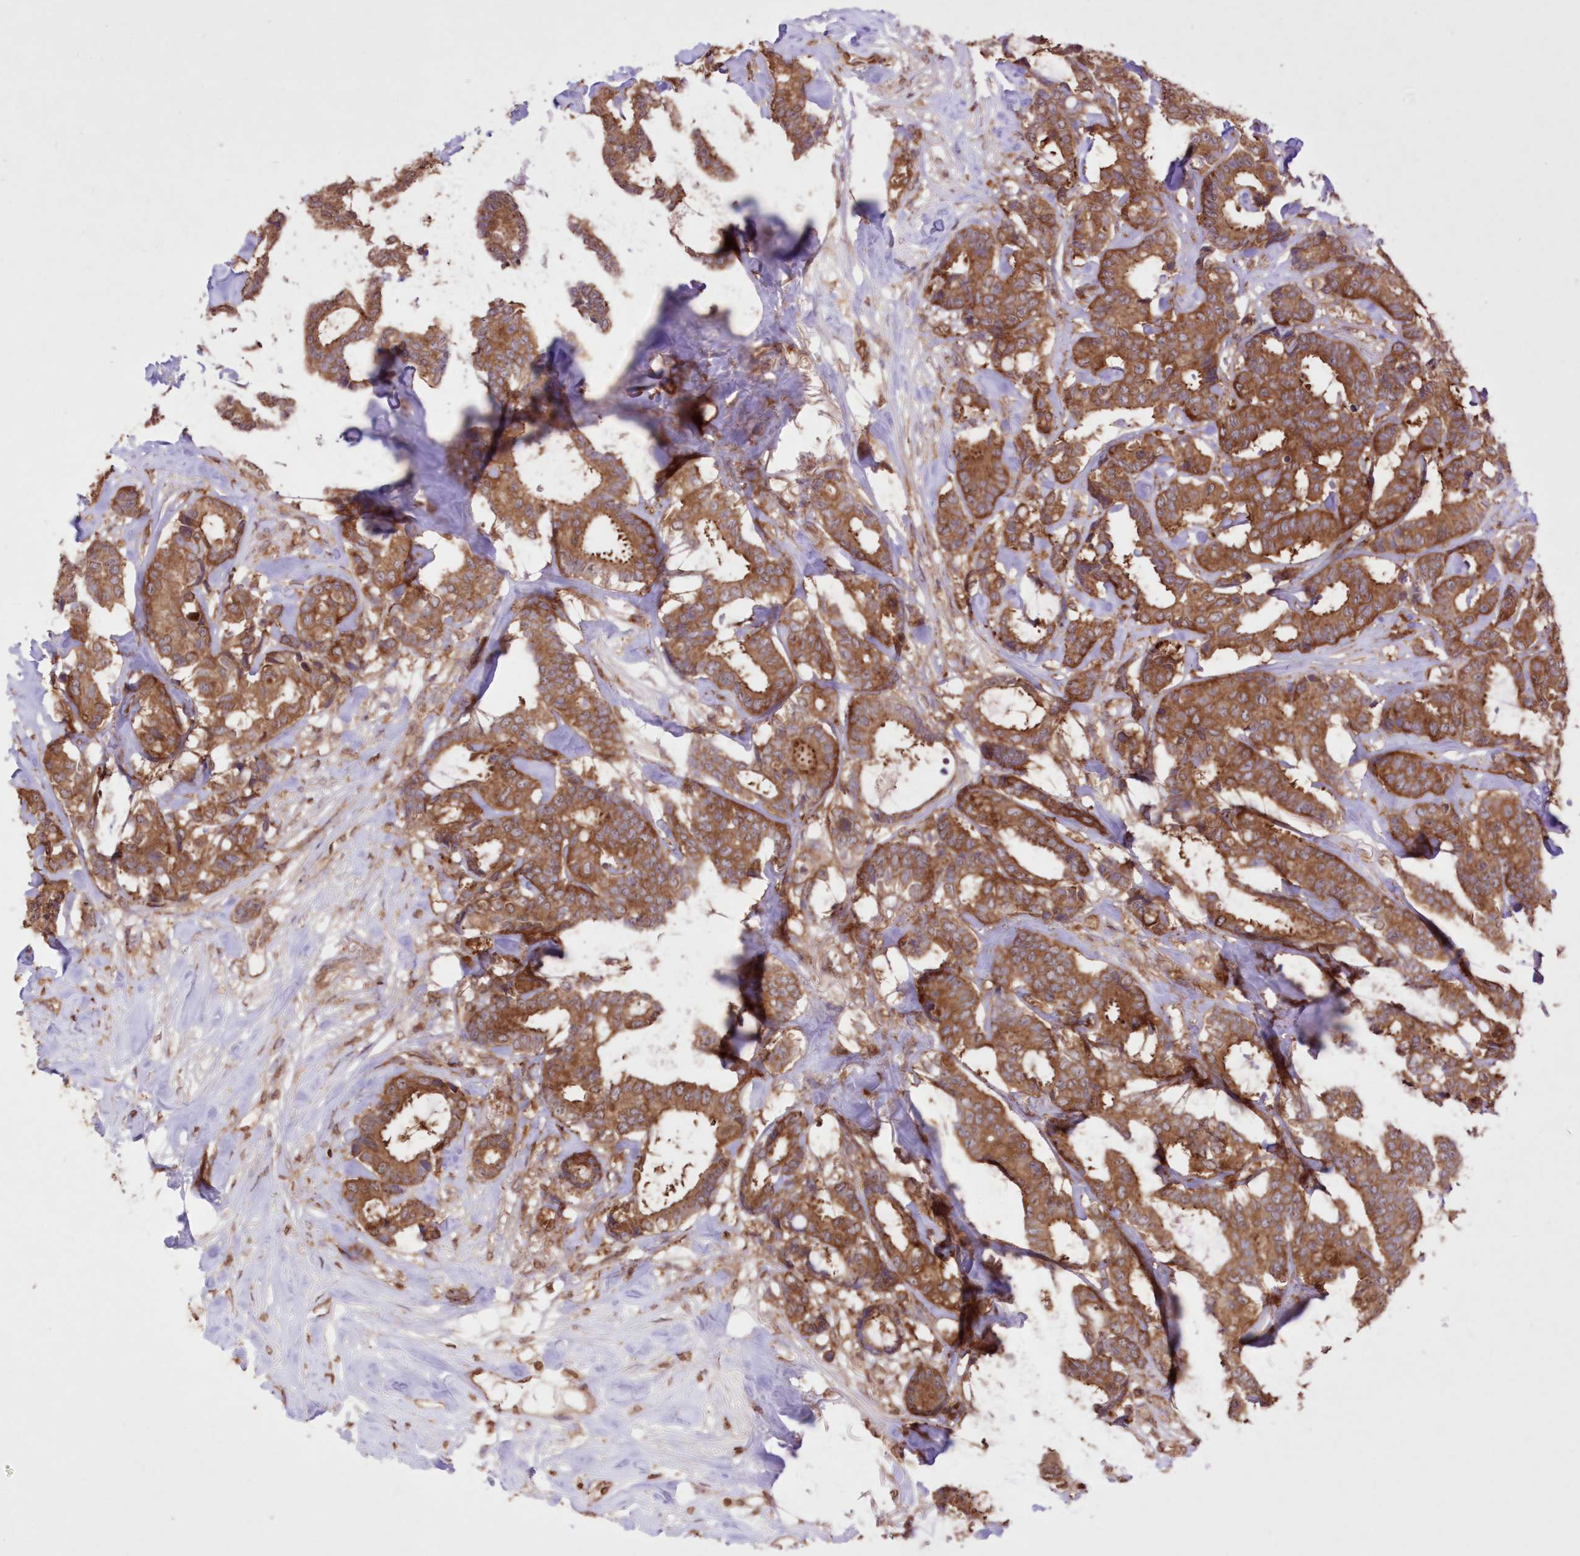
{"staining": {"intensity": "moderate", "quantity": ">75%", "location": "cytoplasmic/membranous"}, "tissue": "breast cancer", "cell_type": "Tumor cells", "image_type": "cancer", "snomed": [{"axis": "morphology", "description": "Duct carcinoma"}, {"axis": "topography", "description": "Breast"}], "caption": "A histopathology image of breast invasive ductal carcinoma stained for a protein displays moderate cytoplasmic/membranous brown staining in tumor cells.", "gene": "FCHO2", "patient": {"sex": "female", "age": 87}}